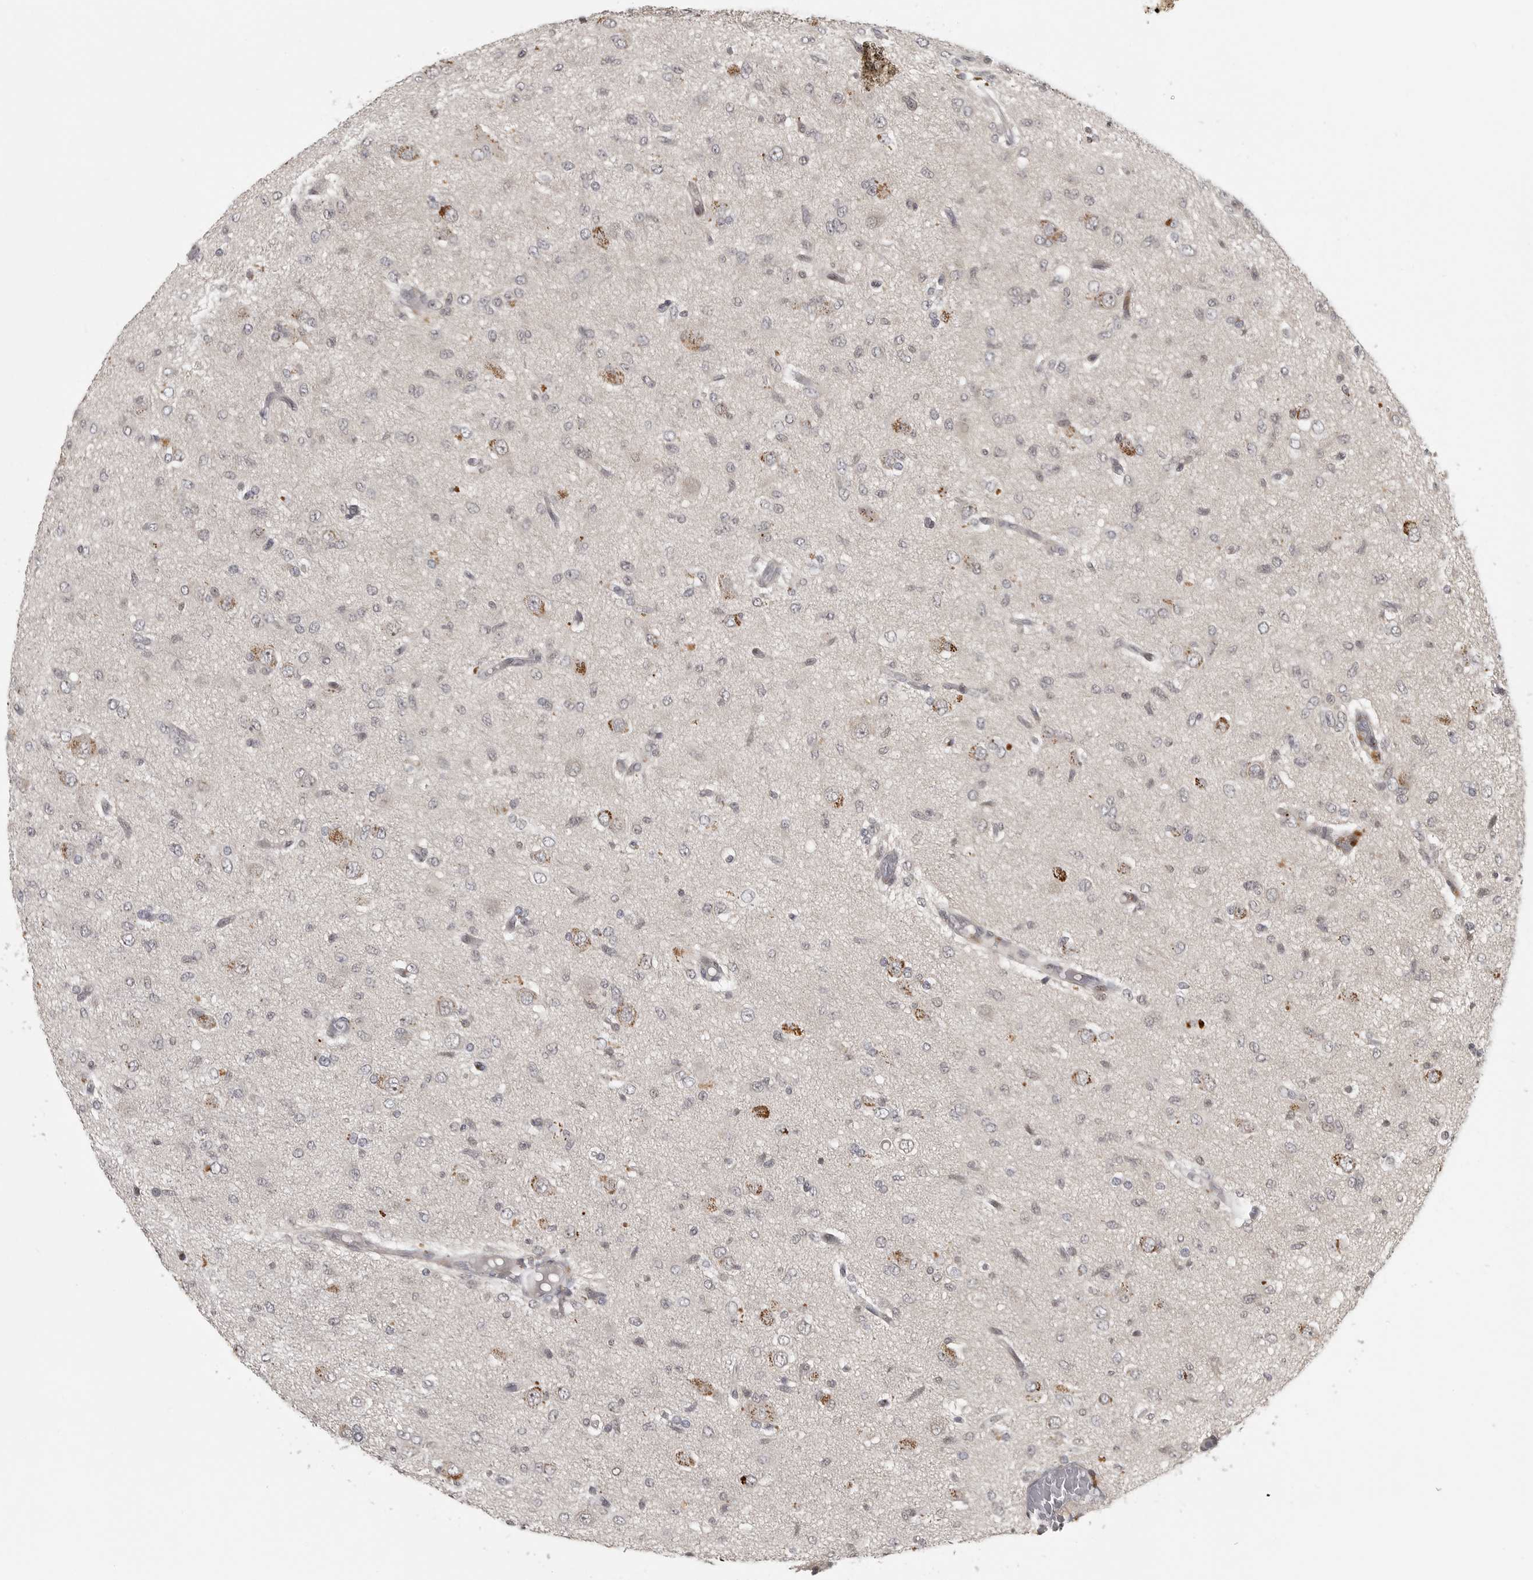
{"staining": {"intensity": "weak", "quantity": "<25%", "location": "nuclear"}, "tissue": "glioma", "cell_type": "Tumor cells", "image_type": "cancer", "snomed": [{"axis": "morphology", "description": "Glioma, malignant, High grade"}, {"axis": "topography", "description": "Brain"}], "caption": "Image shows no protein expression in tumor cells of high-grade glioma (malignant) tissue.", "gene": "UROD", "patient": {"sex": "female", "age": 59}}